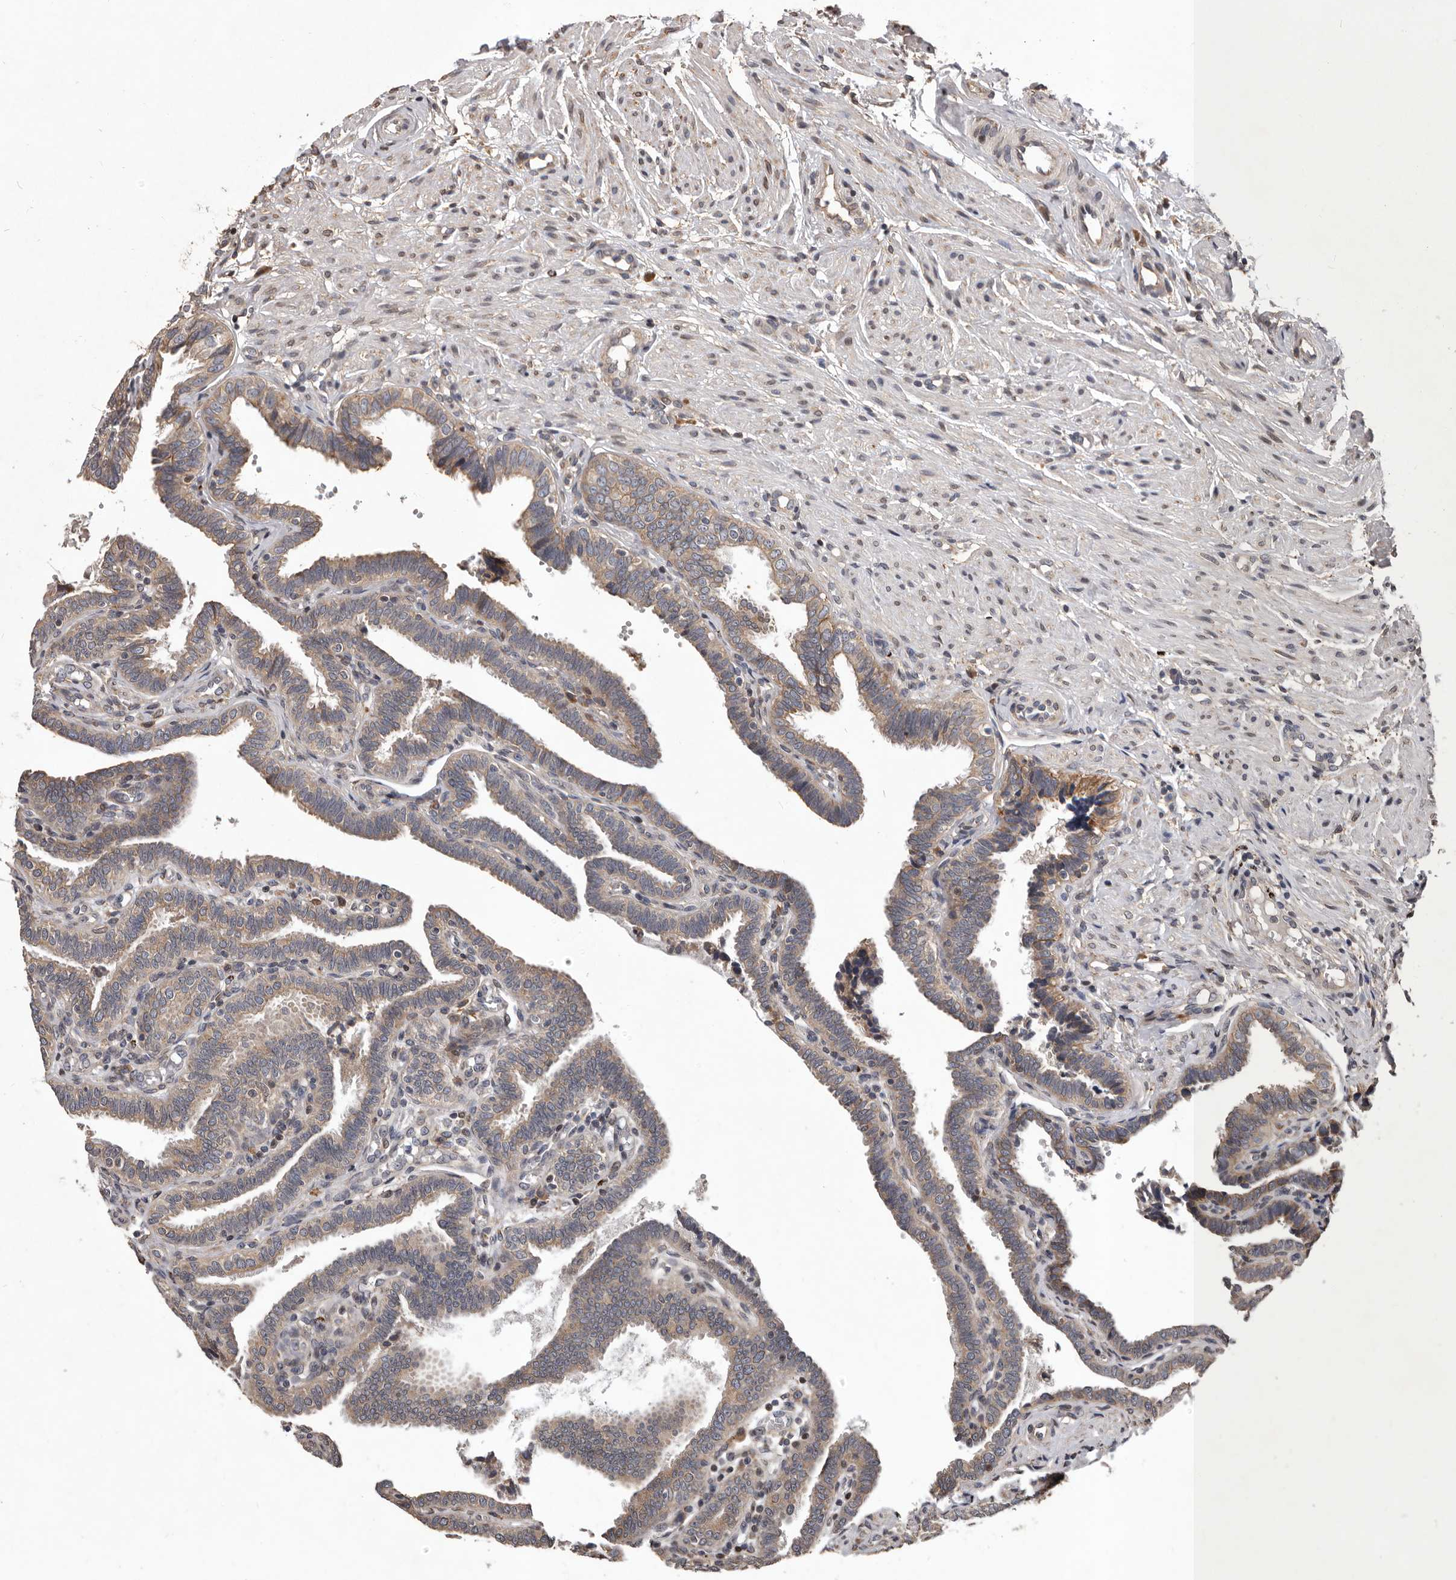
{"staining": {"intensity": "moderate", "quantity": ">75%", "location": "cytoplasmic/membranous"}, "tissue": "fallopian tube", "cell_type": "Glandular cells", "image_type": "normal", "snomed": [{"axis": "morphology", "description": "Normal tissue, NOS"}, {"axis": "topography", "description": "Fallopian tube"}], "caption": "A brown stain shows moderate cytoplasmic/membranous expression of a protein in glandular cells of benign human fallopian tube. Using DAB (brown) and hematoxylin (blue) stains, captured at high magnification using brightfield microscopy.", "gene": "GADD45B", "patient": {"sex": "female", "age": 39}}